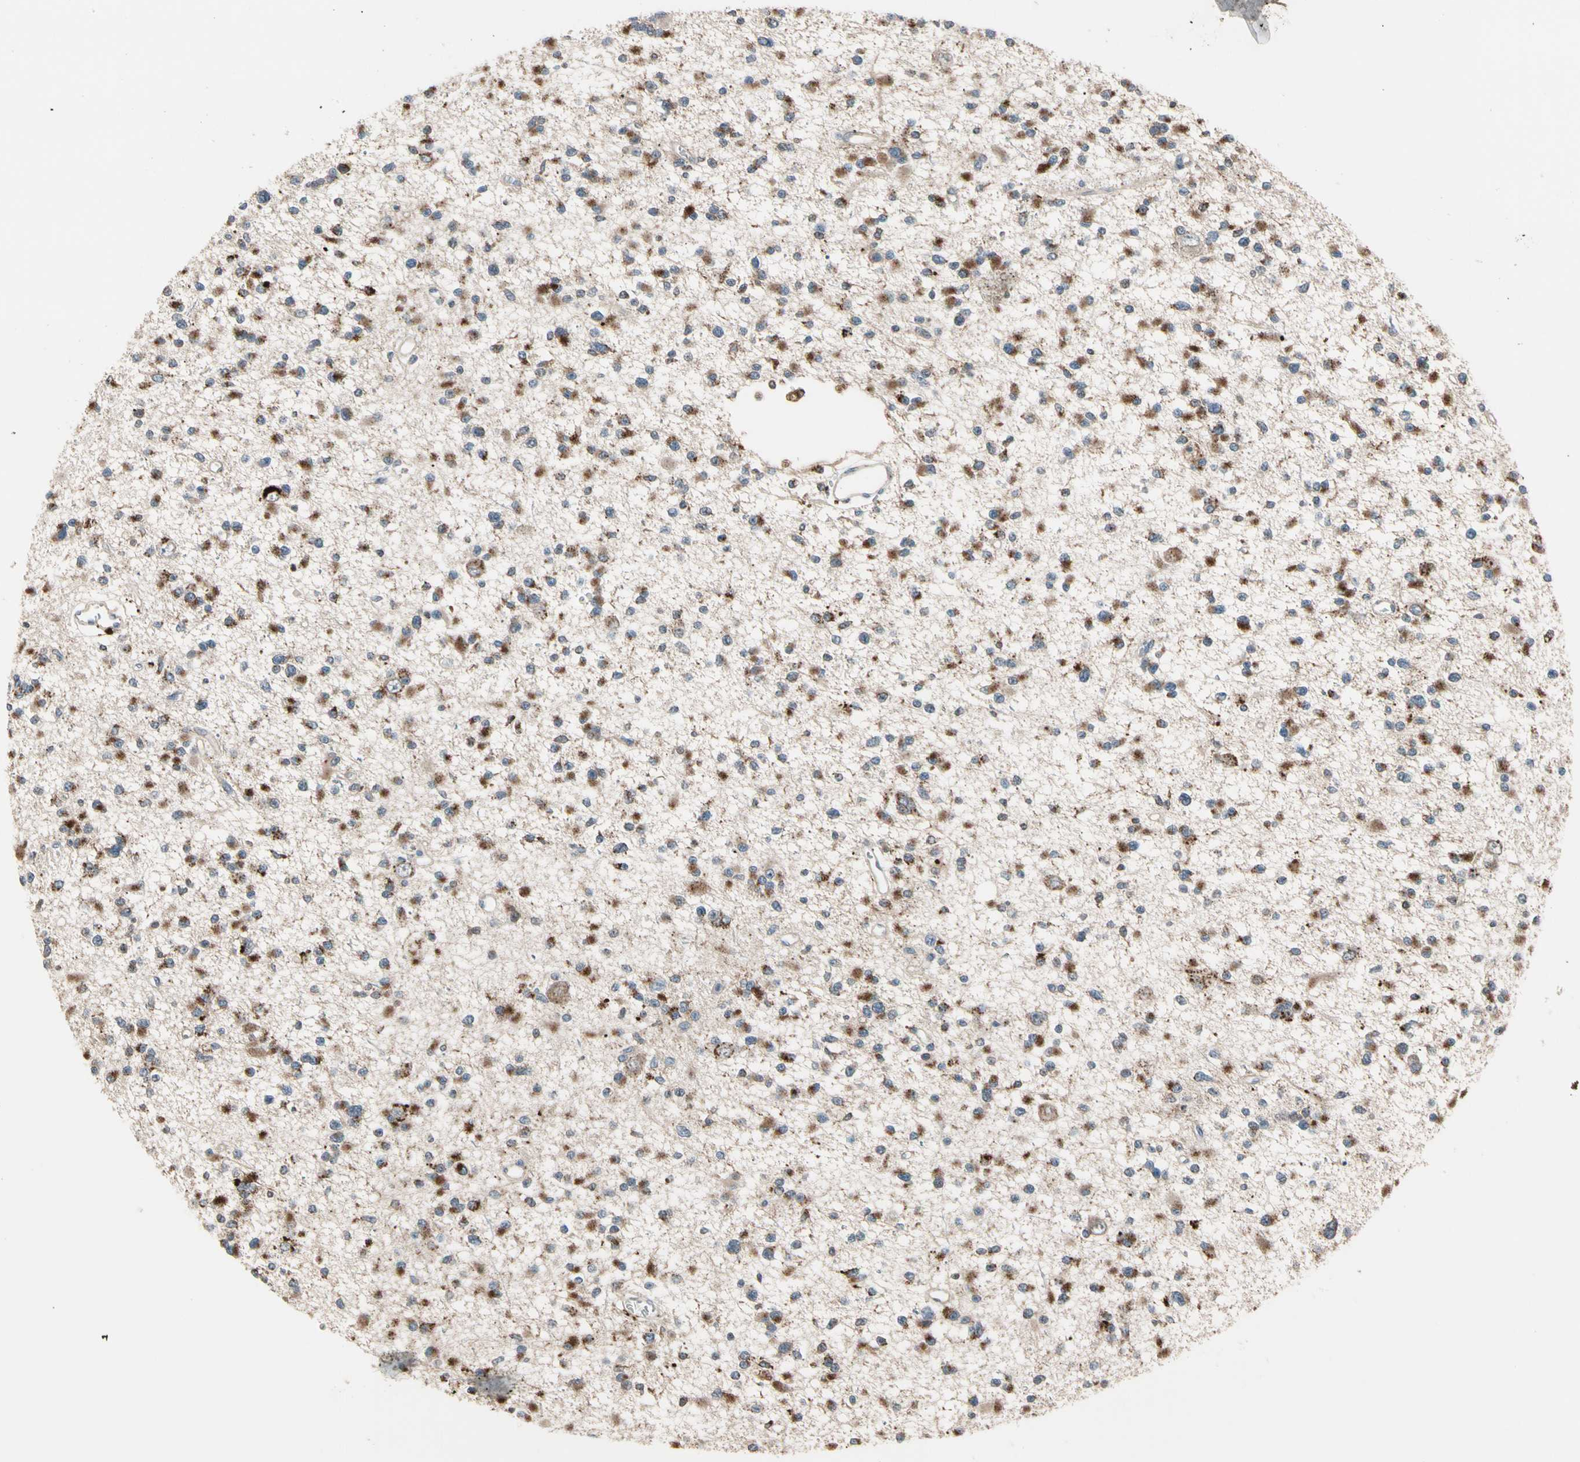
{"staining": {"intensity": "strong", "quantity": "25%-75%", "location": "cytoplasmic/membranous"}, "tissue": "glioma", "cell_type": "Tumor cells", "image_type": "cancer", "snomed": [{"axis": "morphology", "description": "Glioma, malignant, Low grade"}, {"axis": "topography", "description": "Brain"}], "caption": "A histopathology image of human malignant low-grade glioma stained for a protein shows strong cytoplasmic/membranous brown staining in tumor cells.", "gene": "GM2A", "patient": {"sex": "female", "age": 22}}